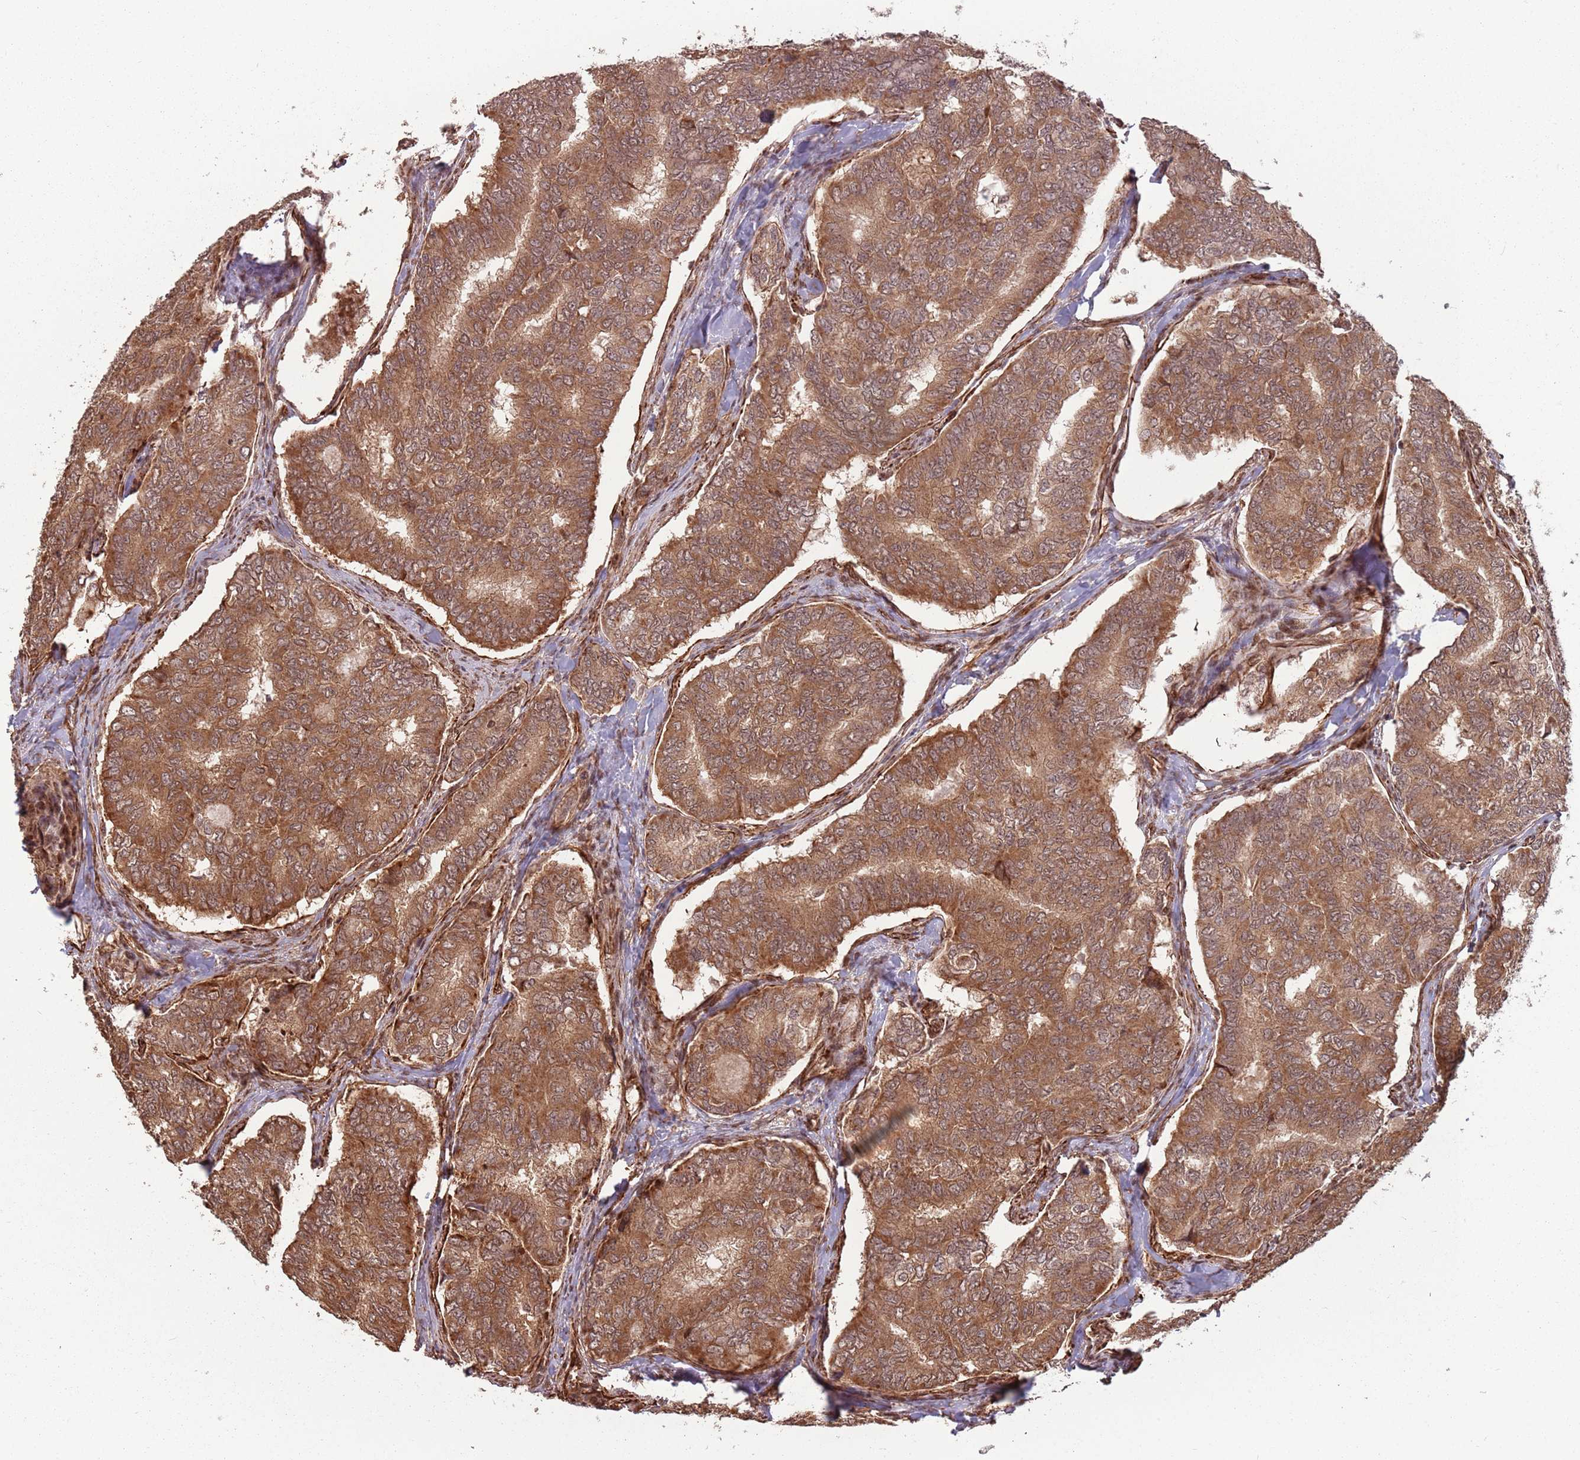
{"staining": {"intensity": "moderate", "quantity": ">75%", "location": "cytoplasmic/membranous,nuclear"}, "tissue": "thyroid cancer", "cell_type": "Tumor cells", "image_type": "cancer", "snomed": [{"axis": "morphology", "description": "Papillary adenocarcinoma, NOS"}, {"axis": "topography", "description": "Thyroid gland"}], "caption": "Protein staining by immunohistochemistry (IHC) demonstrates moderate cytoplasmic/membranous and nuclear staining in approximately >75% of tumor cells in thyroid cancer (papillary adenocarcinoma).", "gene": "ADAMTS3", "patient": {"sex": "female", "age": 35}}